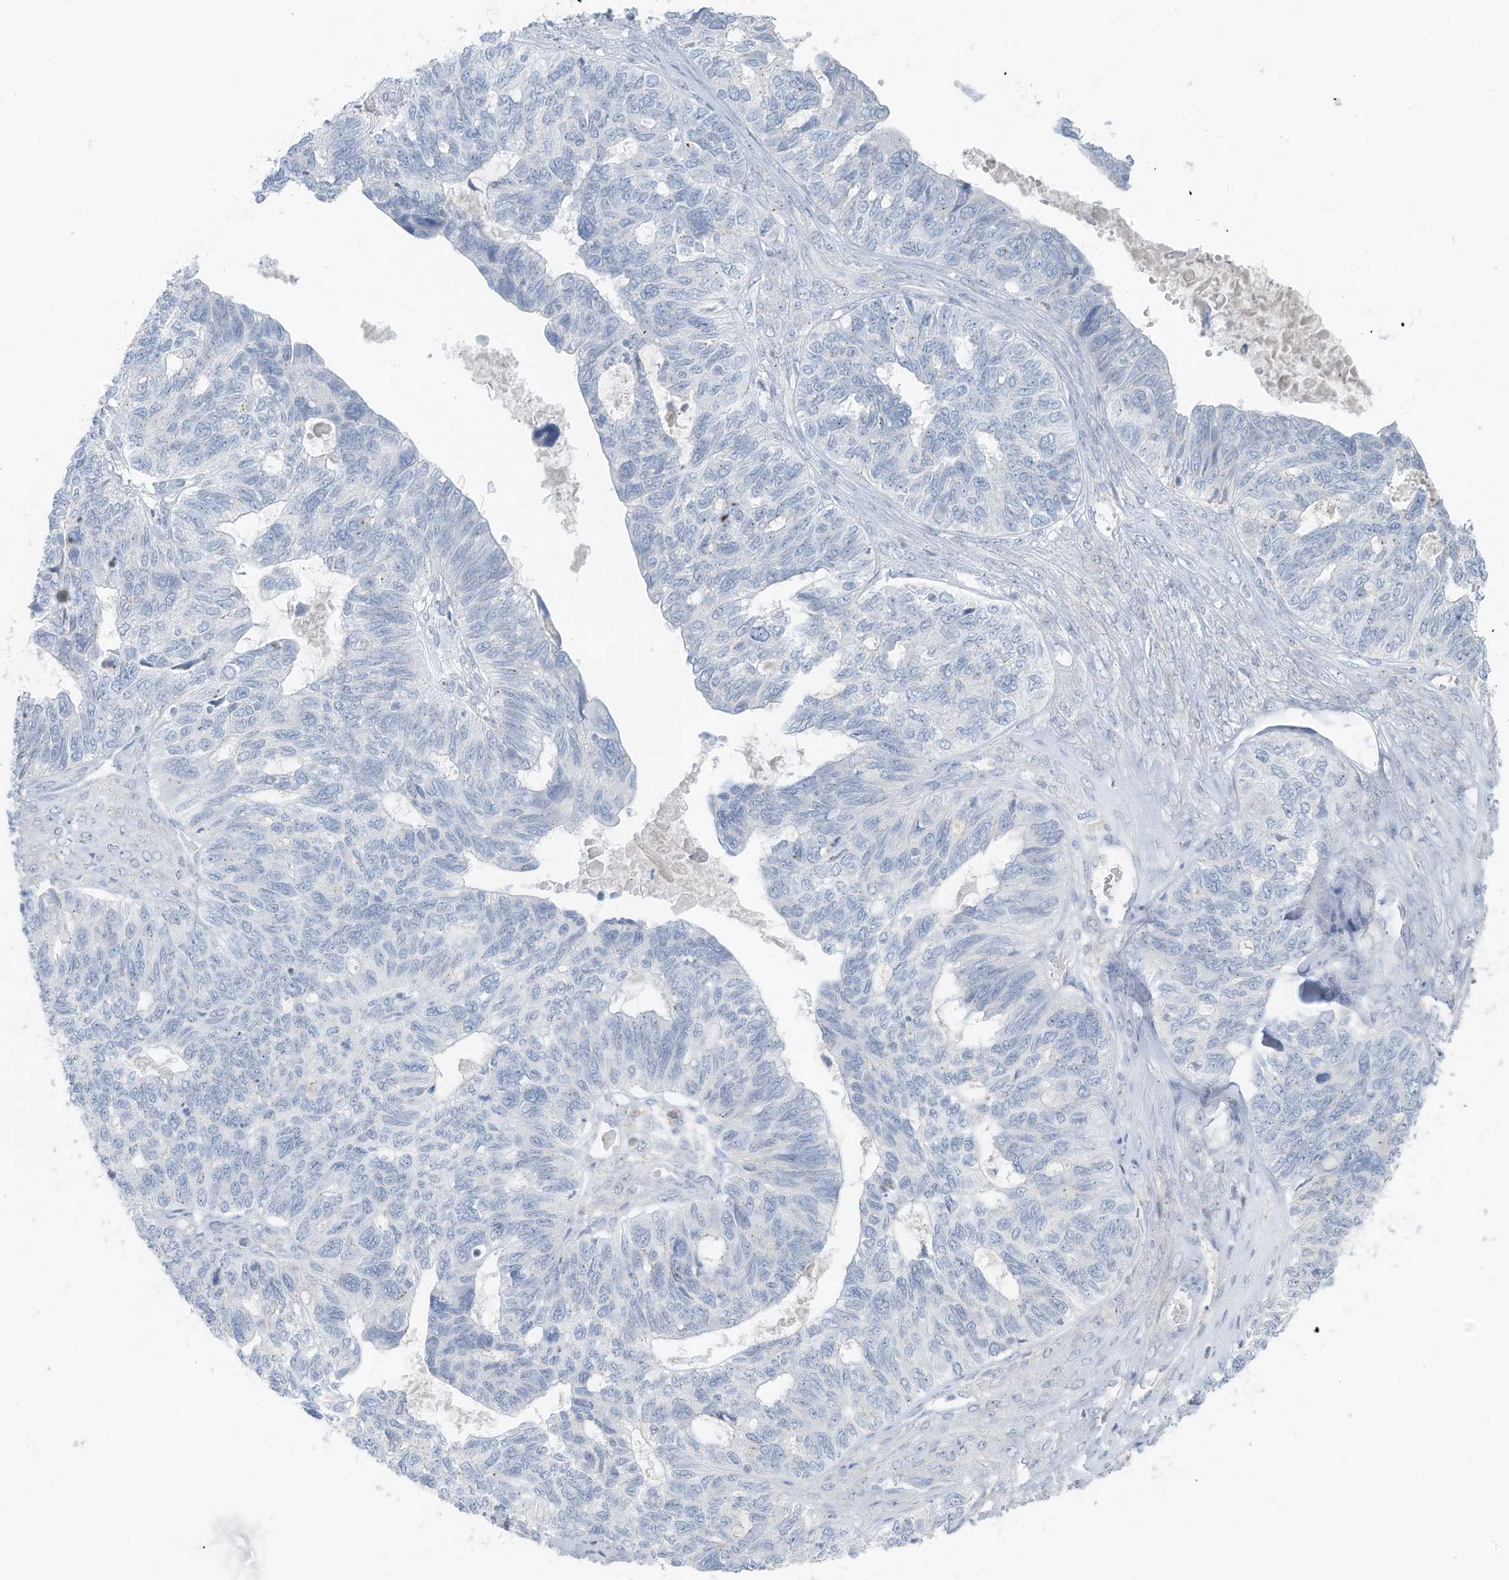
{"staining": {"intensity": "negative", "quantity": "none", "location": "none"}, "tissue": "ovarian cancer", "cell_type": "Tumor cells", "image_type": "cancer", "snomed": [{"axis": "morphology", "description": "Cystadenocarcinoma, serous, NOS"}, {"axis": "topography", "description": "Ovary"}], "caption": "DAB (3,3'-diaminobenzidine) immunohistochemical staining of ovarian serous cystadenocarcinoma demonstrates no significant expression in tumor cells.", "gene": "SLC25A43", "patient": {"sex": "female", "age": 79}}